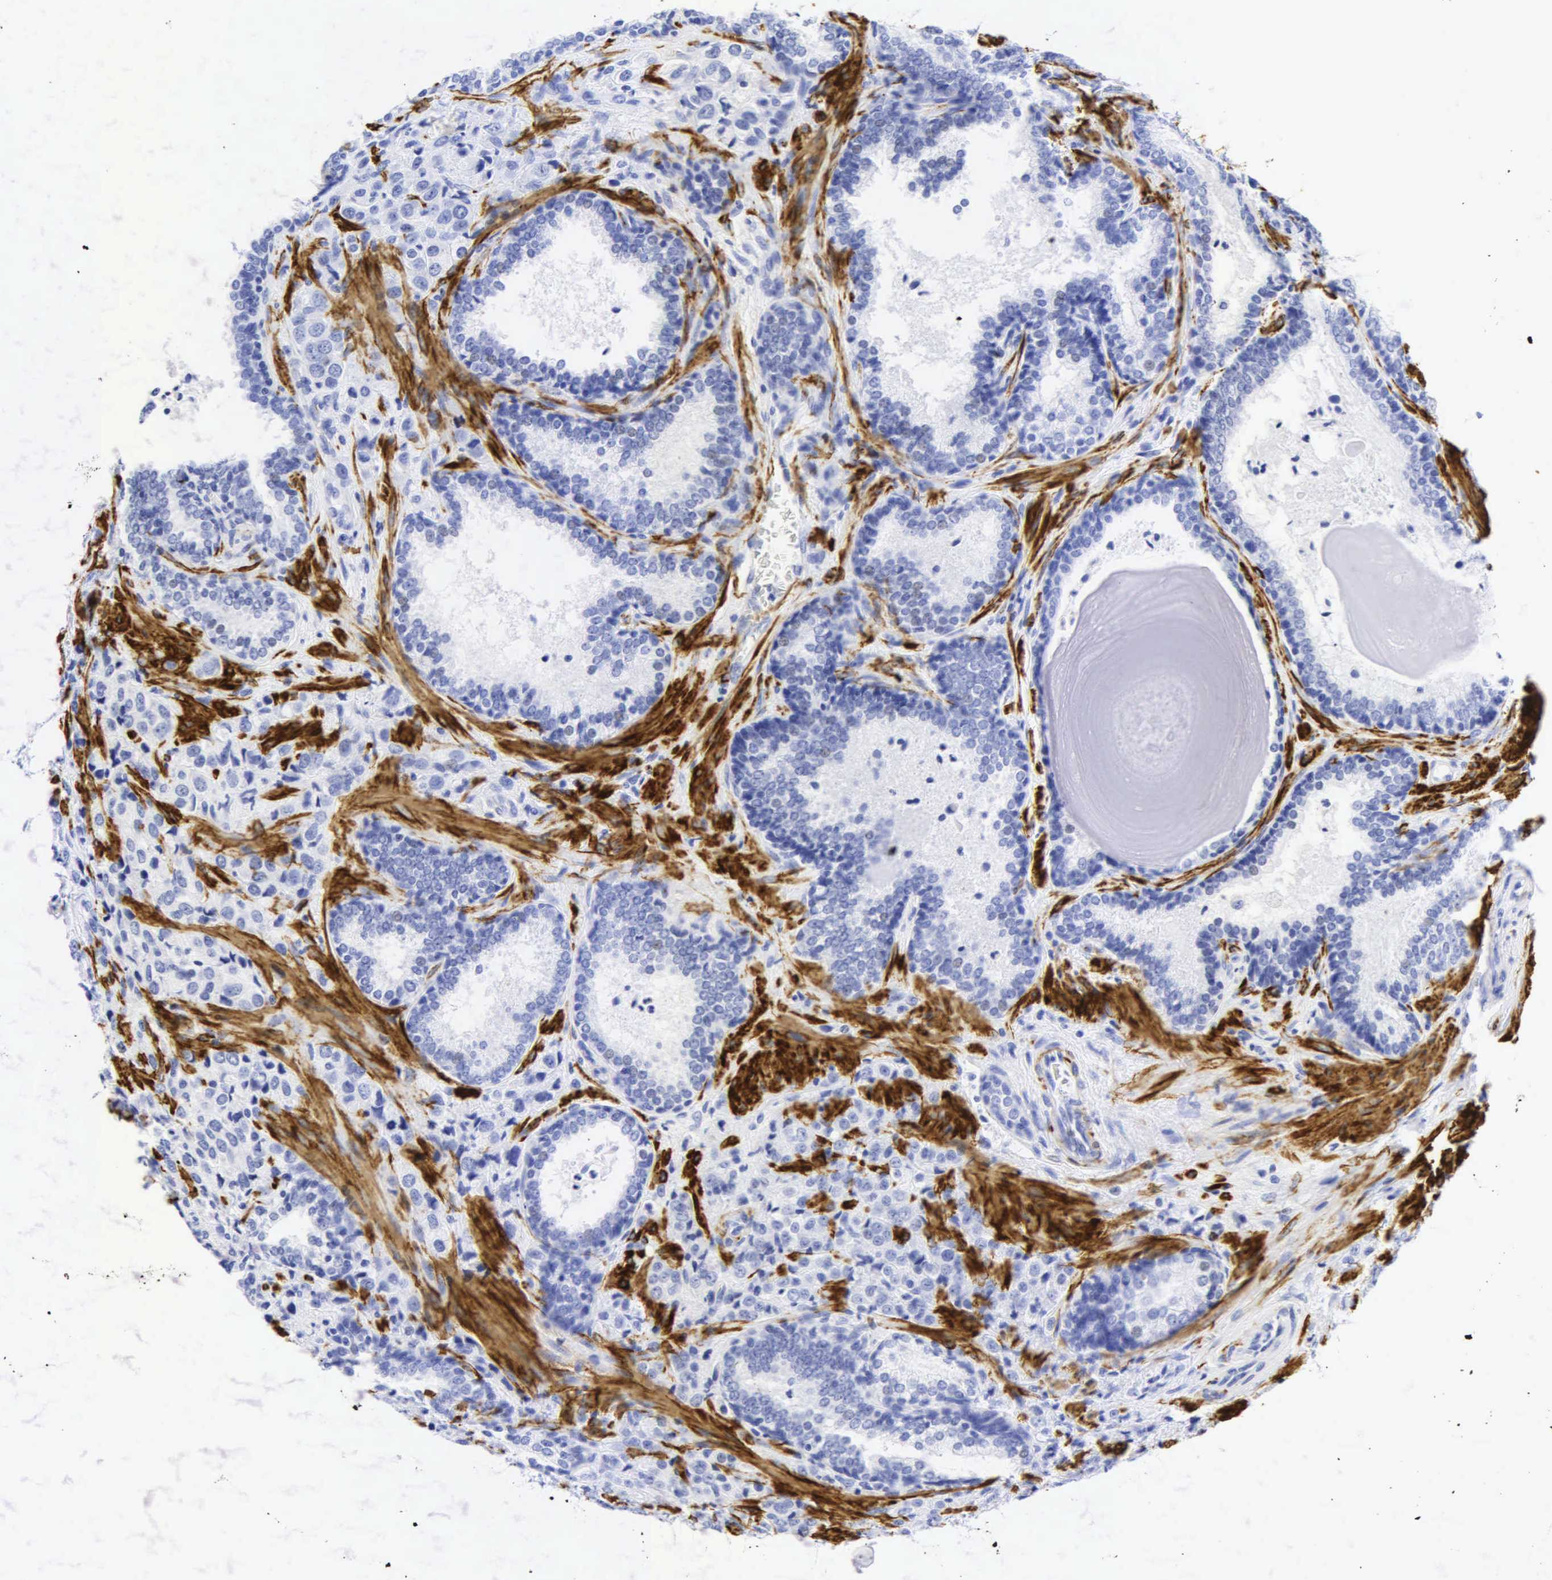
{"staining": {"intensity": "negative", "quantity": "none", "location": "none"}, "tissue": "prostate cancer", "cell_type": "Tumor cells", "image_type": "cancer", "snomed": [{"axis": "morphology", "description": "Adenocarcinoma, Medium grade"}, {"axis": "topography", "description": "Prostate"}], "caption": "DAB immunohistochemical staining of prostate cancer (adenocarcinoma (medium-grade)) exhibits no significant positivity in tumor cells.", "gene": "DES", "patient": {"sex": "male", "age": 70}}